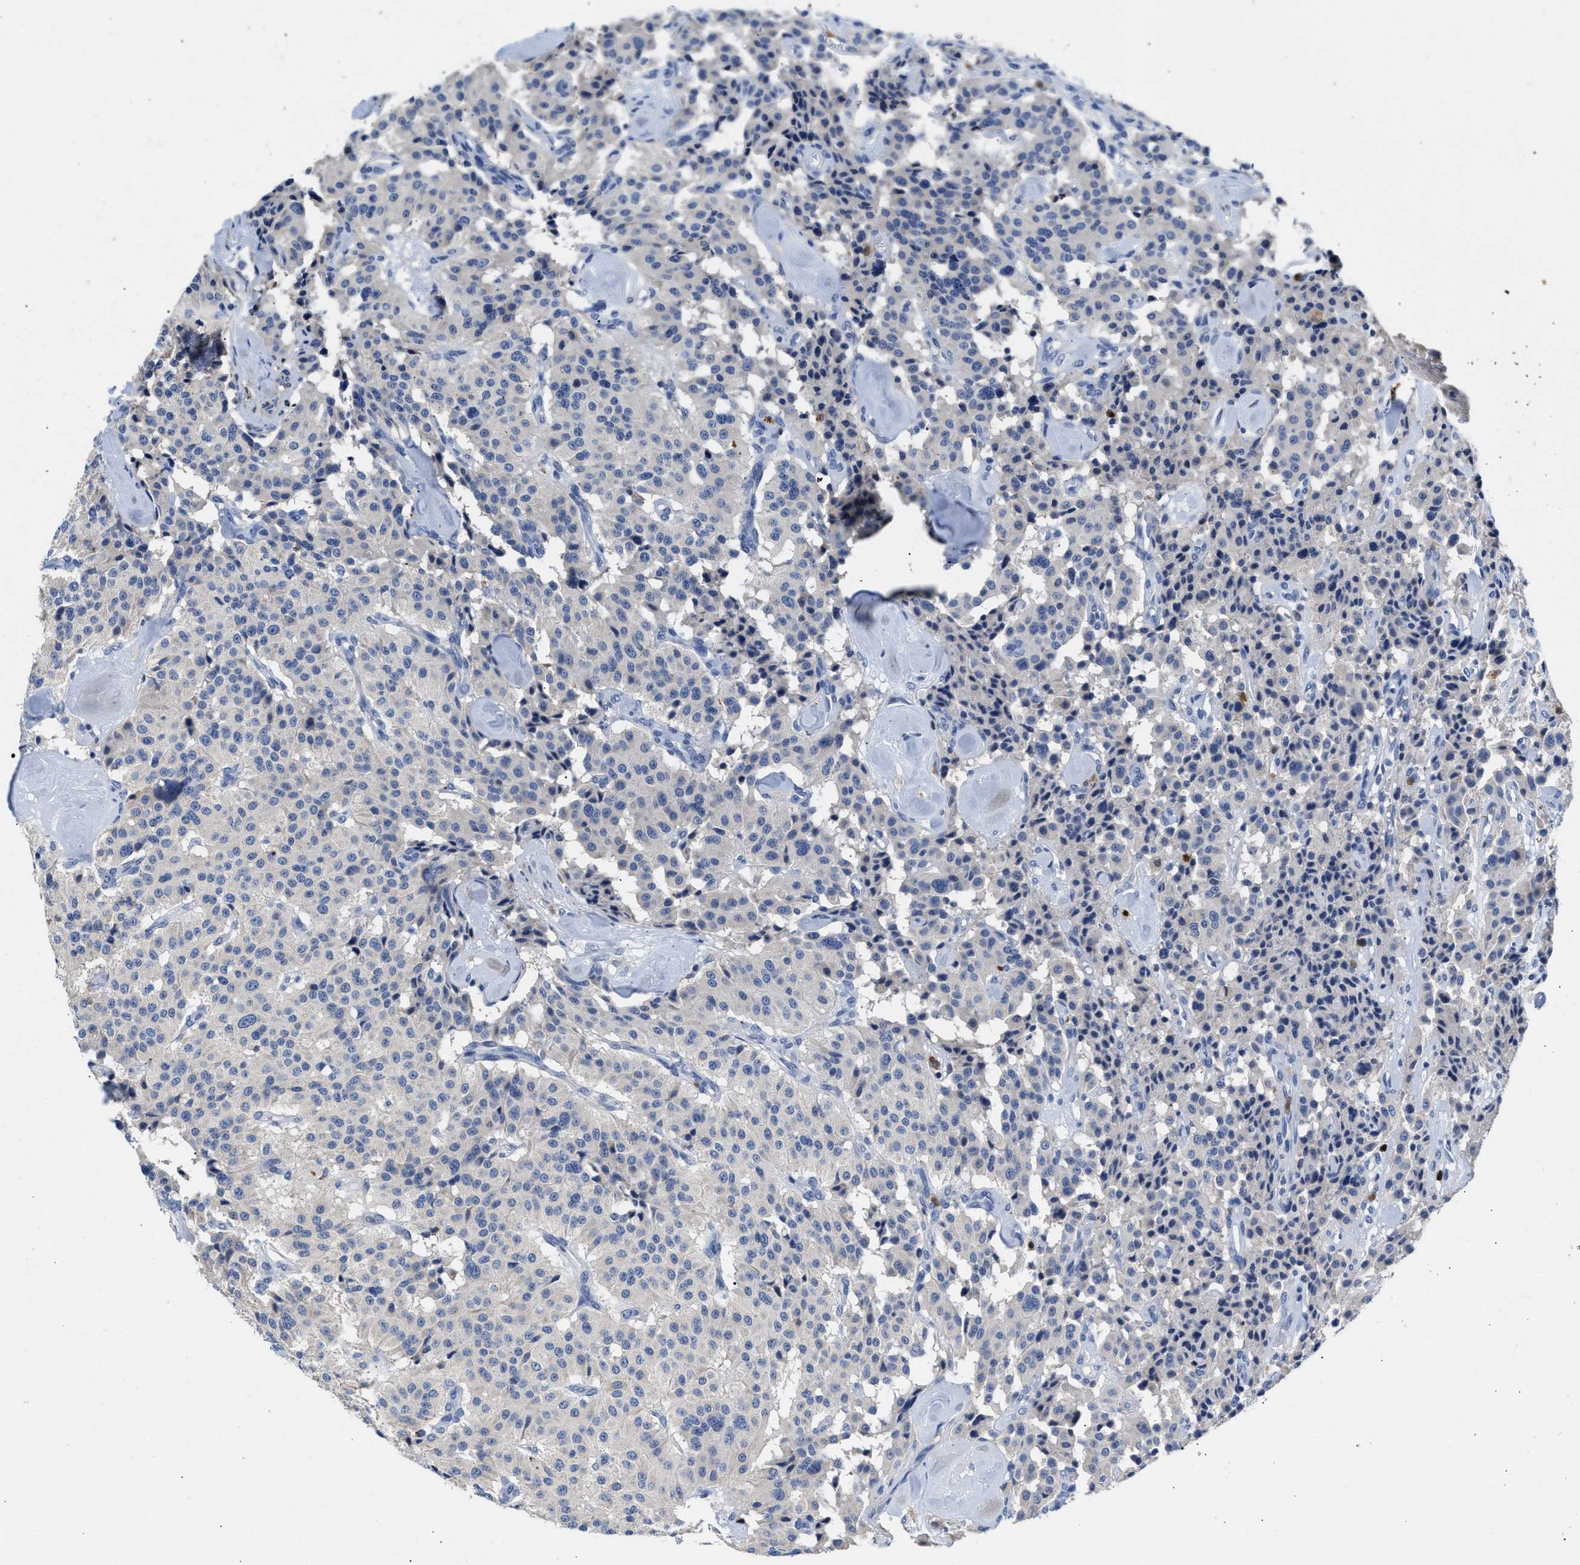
{"staining": {"intensity": "negative", "quantity": "none", "location": "none"}, "tissue": "carcinoid", "cell_type": "Tumor cells", "image_type": "cancer", "snomed": [{"axis": "morphology", "description": "Carcinoid, malignant, NOS"}, {"axis": "topography", "description": "Pancreas"}], "caption": "IHC photomicrograph of neoplastic tissue: carcinoid (malignant) stained with DAB displays no significant protein expression in tumor cells.", "gene": "SLIT2", "patient": {"sex": "female", "age": 54}}